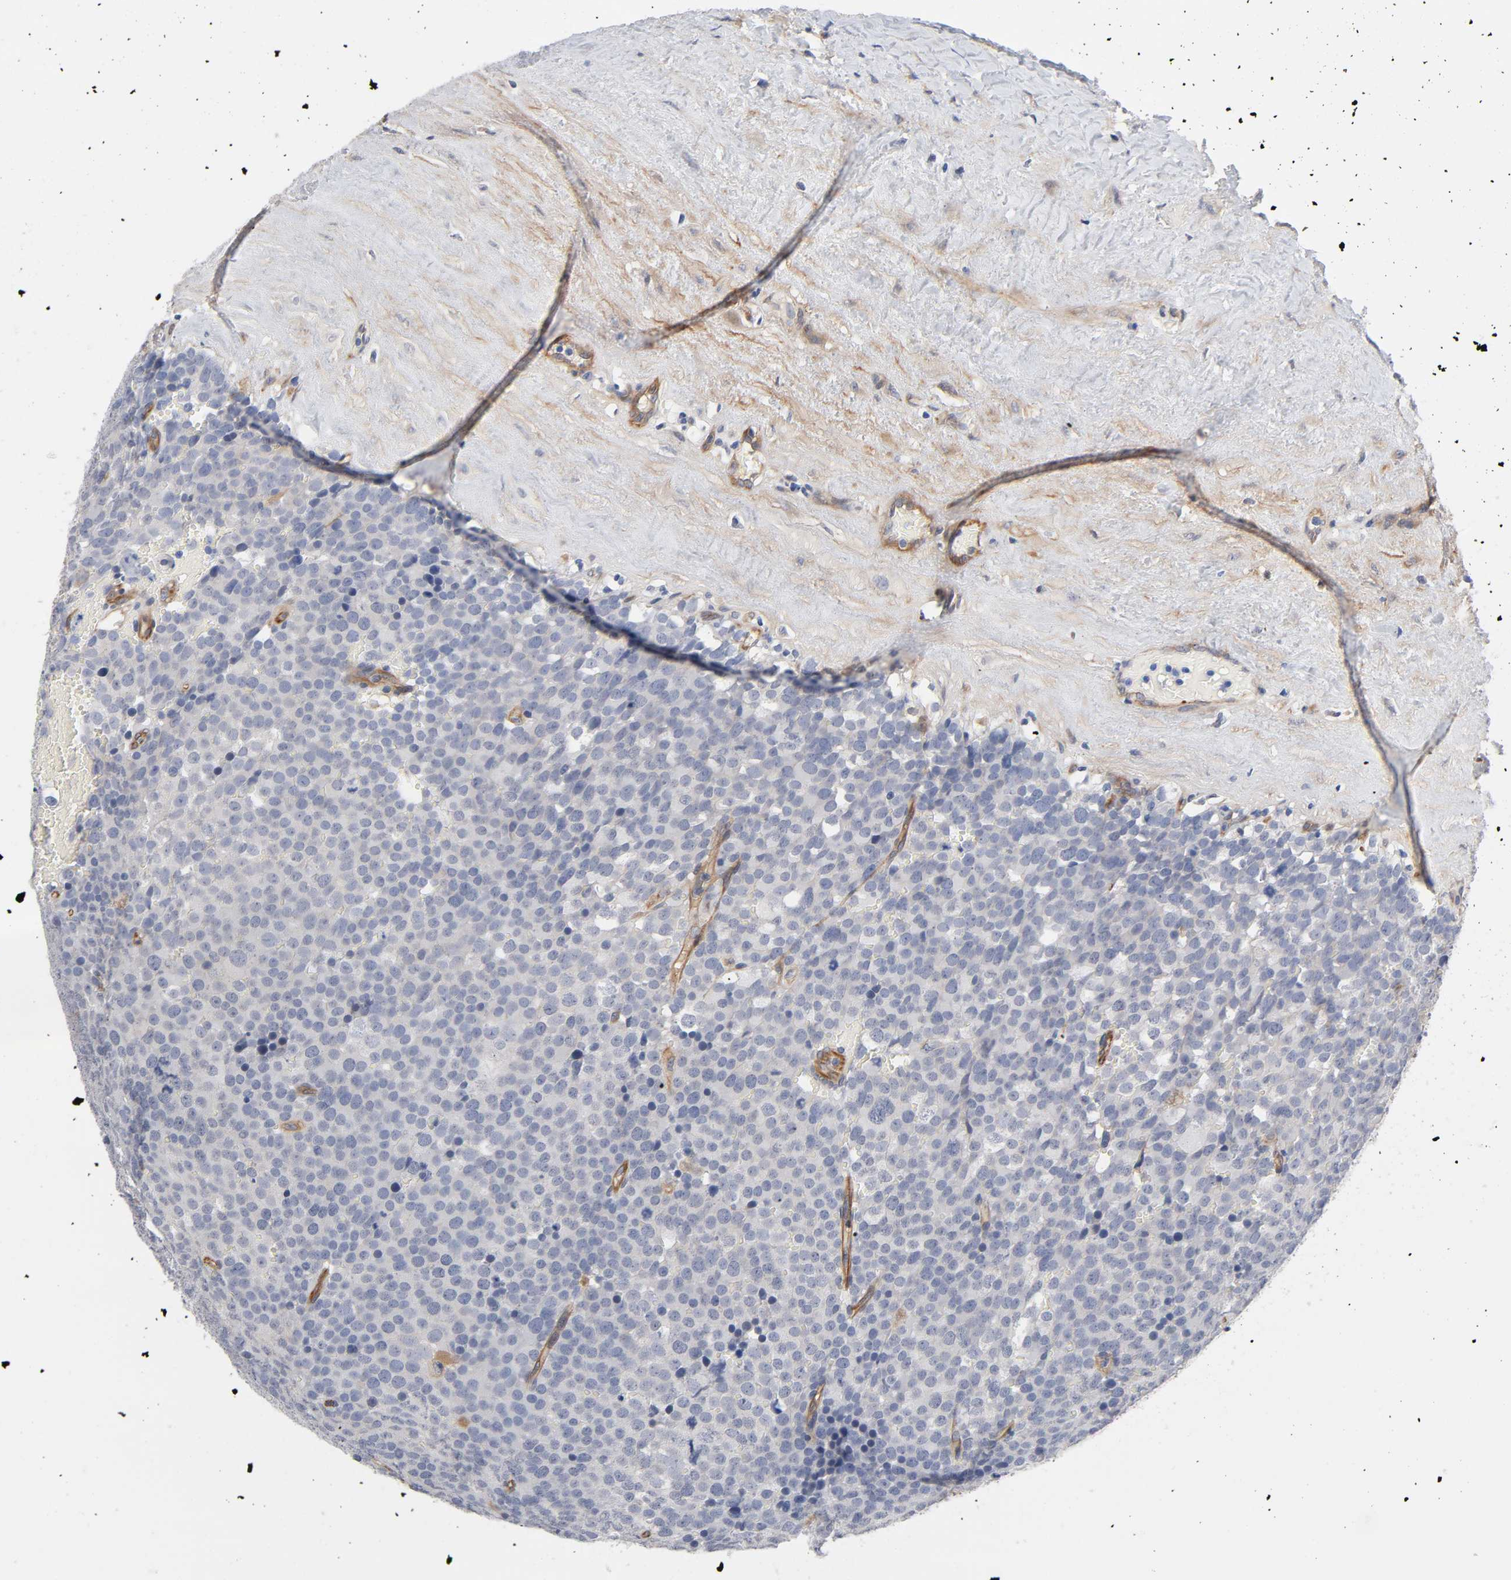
{"staining": {"intensity": "negative", "quantity": "none", "location": "none"}, "tissue": "testis cancer", "cell_type": "Tumor cells", "image_type": "cancer", "snomed": [{"axis": "morphology", "description": "Seminoma, NOS"}, {"axis": "topography", "description": "Testis"}], "caption": "This is an immunohistochemistry image of human seminoma (testis). There is no staining in tumor cells.", "gene": "RAB13", "patient": {"sex": "male", "age": 71}}